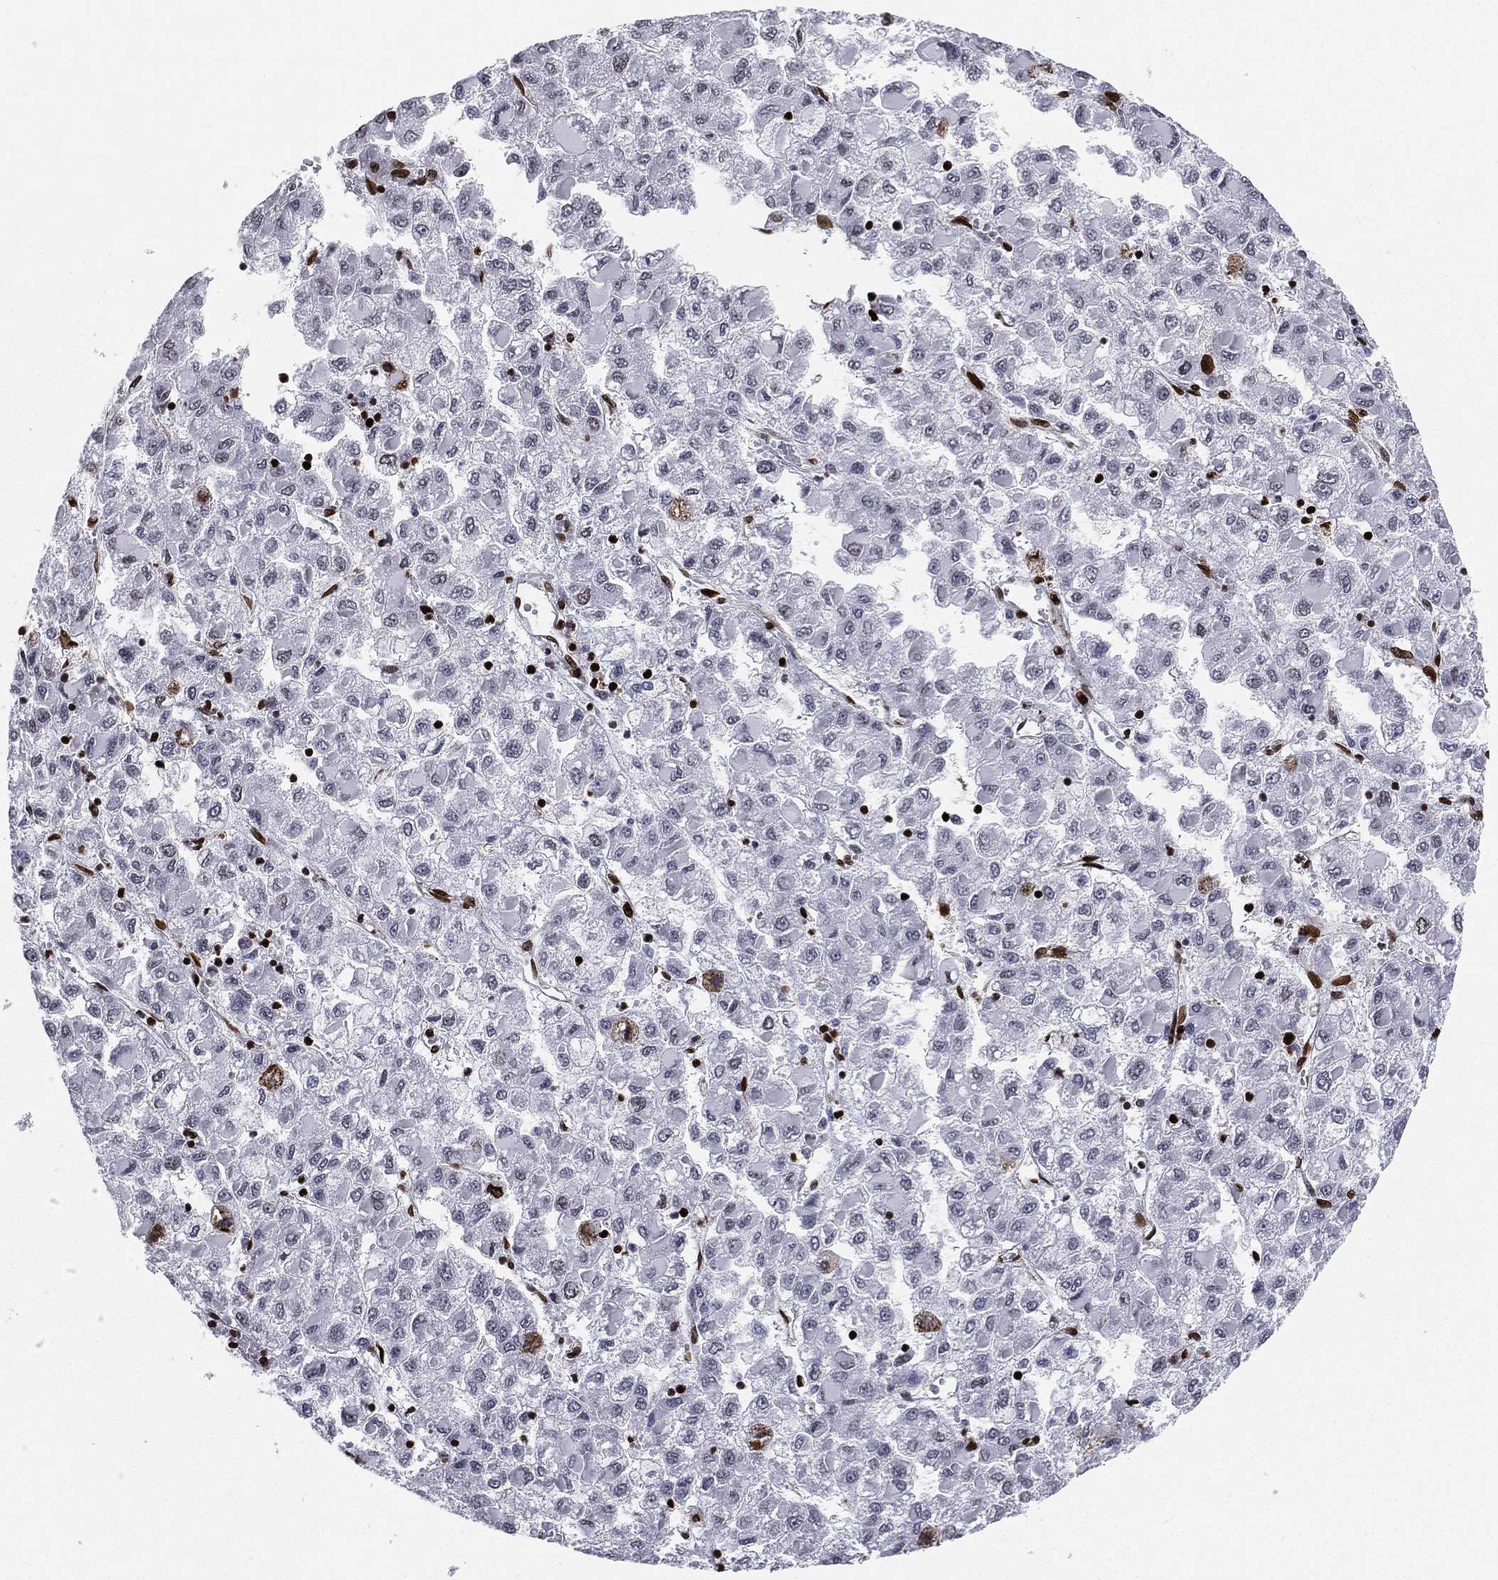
{"staining": {"intensity": "moderate", "quantity": "<25%", "location": "cytoplasmic/membranous"}, "tissue": "liver cancer", "cell_type": "Tumor cells", "image_type": "cancer", "snomed": [{"axis": "morphology", "description": "Carcinoma, Hepatocellular, NOS"}, {"axis": "topography", "description": "Liver"}], "caption": "Liver cancer stained with DAB (3,3'-diaminobenzidine) IHC shows low levels of moderate cytoplasmic/membranous positivity in about <25% of tumor cells.", "gene": "LMNB1", "patient": {"sex": "male", "age": 40}}